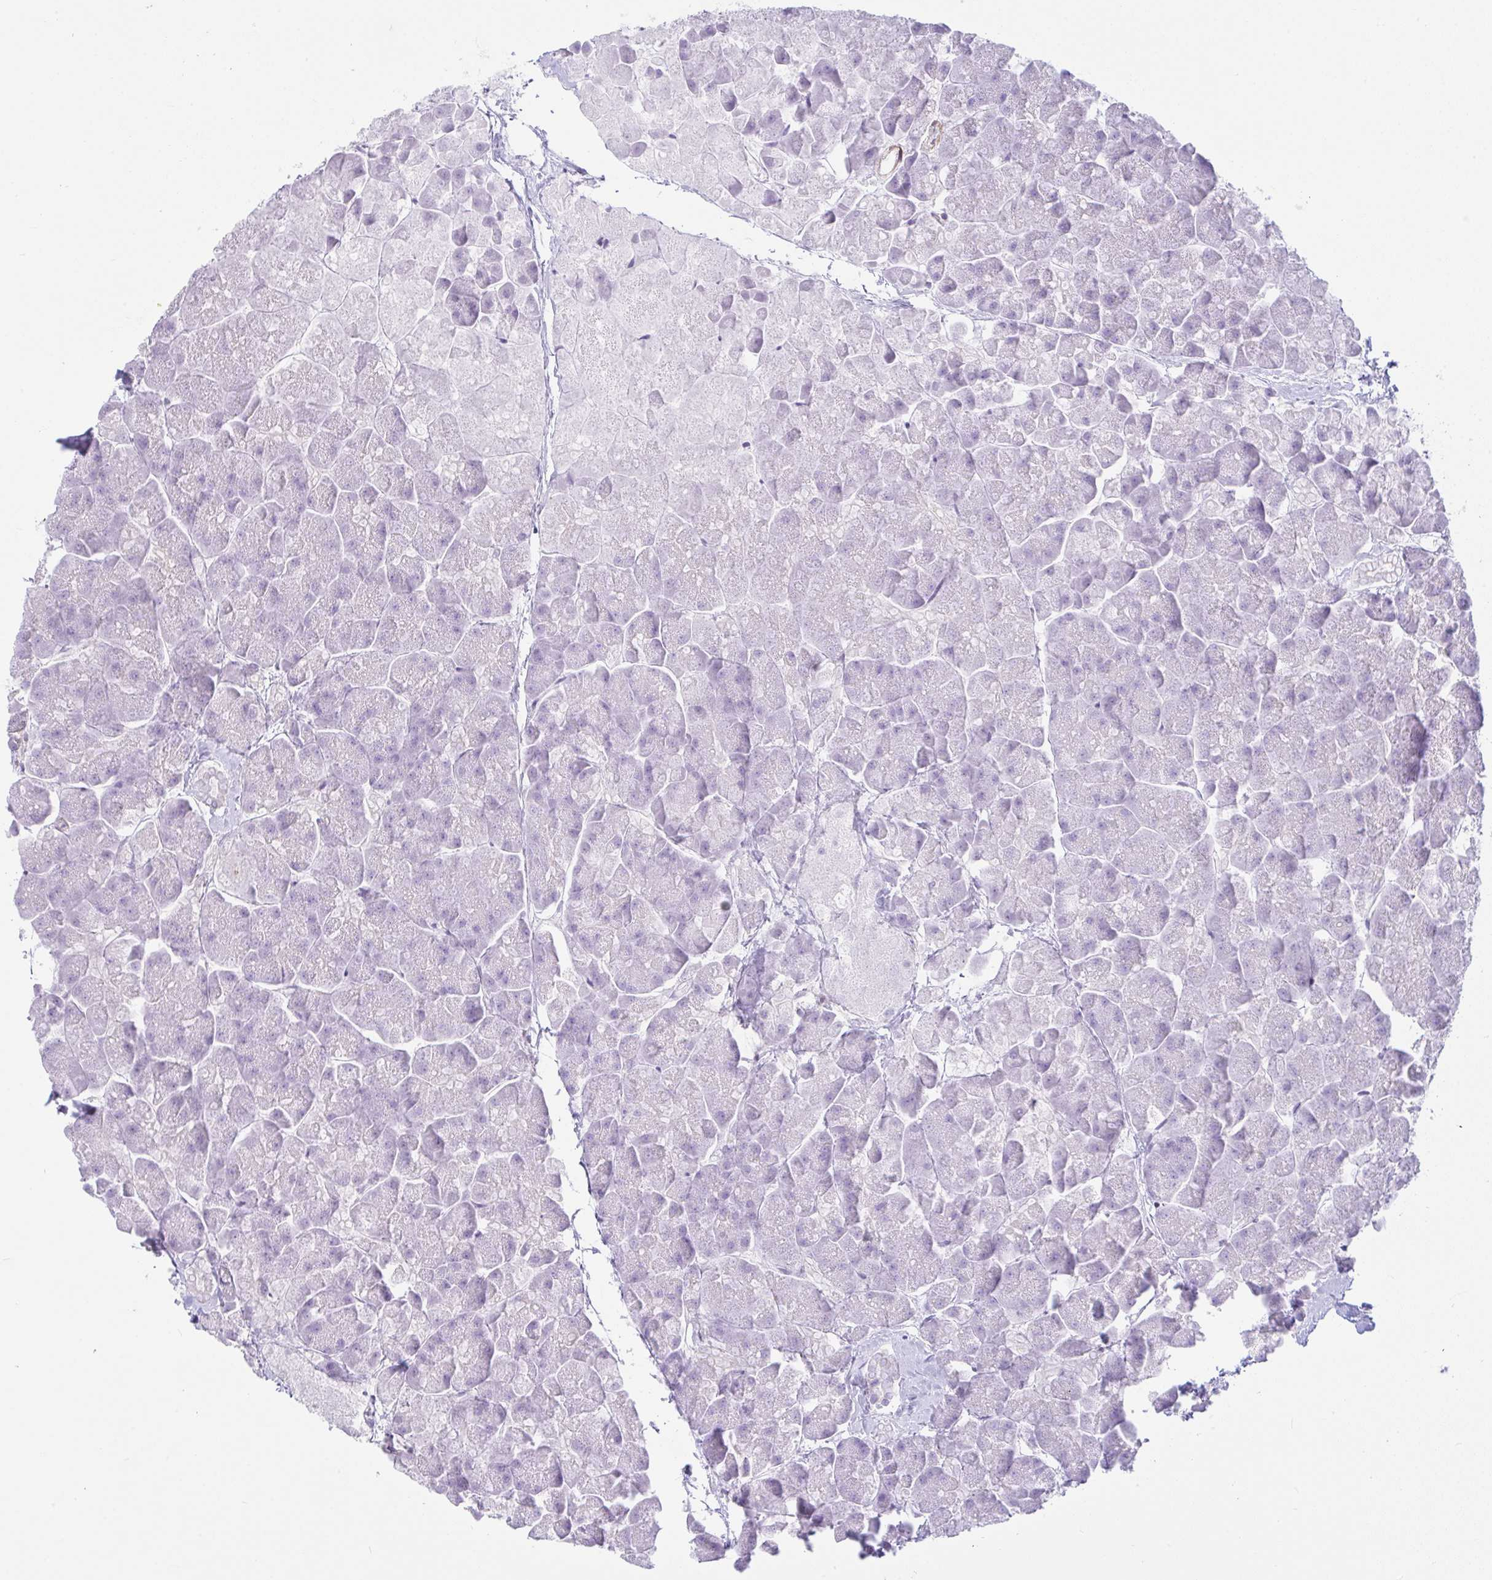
{"staining": {"intensity": "negative", "quantity": "none", "location": "none"}, "tissue": "pancreas", "cell_type": "Exocrine glandular cells", "image_type": "normal", "snomed": [{"axis": "morphology", "description": "Normal tissue, NOS"}, {"axis": "topography", "description": "Pancreas"}, {"axis": "topography", "description": "Peripheral nerve tissue"}], "caption": "This photomicrograph is of unremarkable pancreas stained with immunohistochemistry (IHC) to label a protein in brown with the nuclei are counter-stained blue. There is no positivity in exocrine glandular cells. (Immunohistochemistry (ihc), brightfield microscopy, high magnification).", "gene": "CDRT15", "patient": {"sex": "male", "age": 54}}